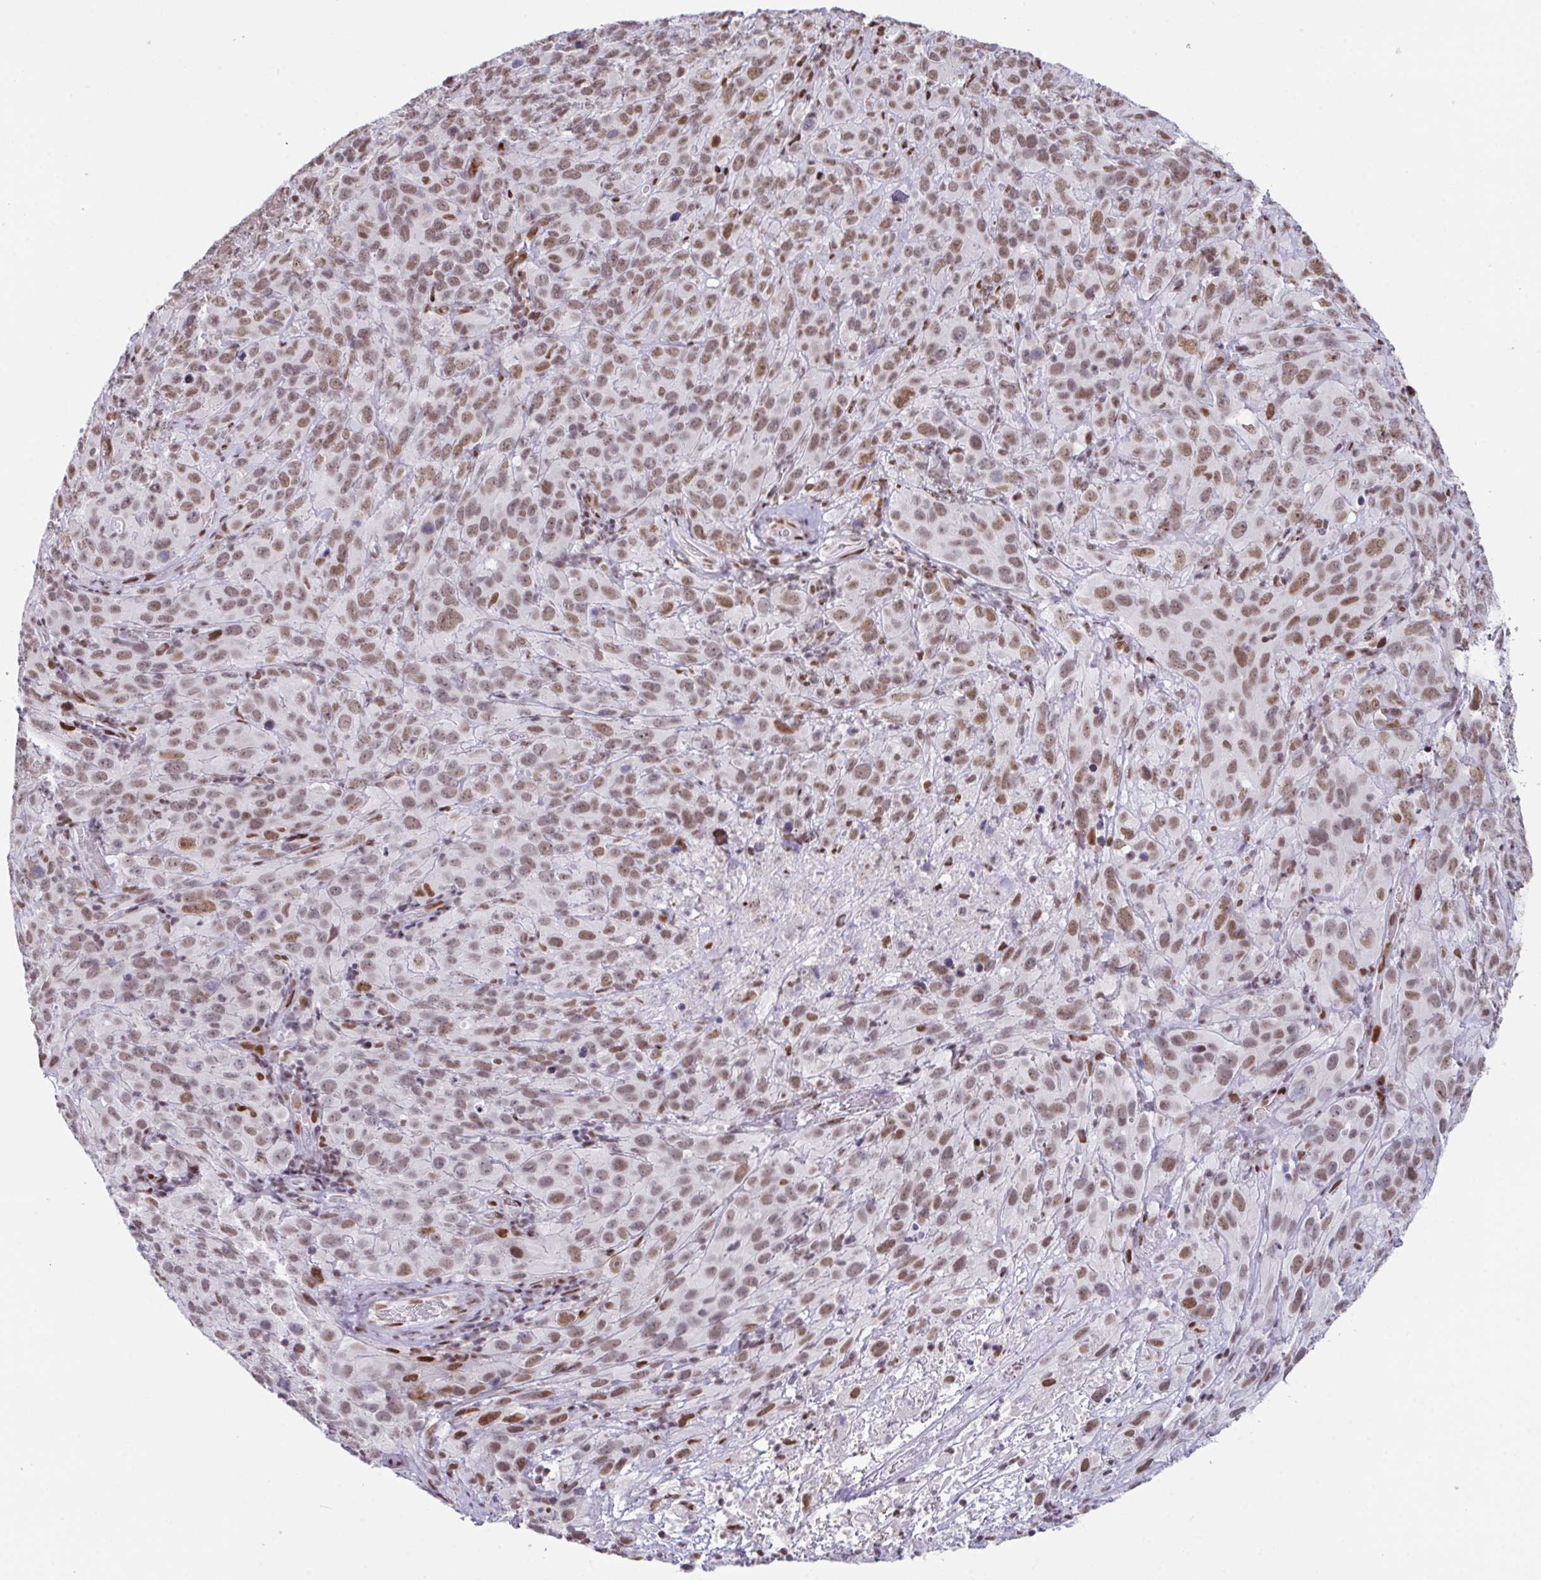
{"staining": {"intensity": "moderate", "quantity": ">75%", "location": "nuclear"}, "tissue": "cervical cancer", "cell_type": "Tumor cells", "image_type": "cancer", "snomed": [{"axis": "morphology", "description": "Squamous cell carcinoma, NOS"}, {"axis": "topography", "description": "Cervix"}], "caption": "Cervical squamous cell carcinoma stained for a protein shows moderate nuclear positivity in tumor cells.", "gene": "CLP1", "patient": {"sex": "female", "age": 51}}